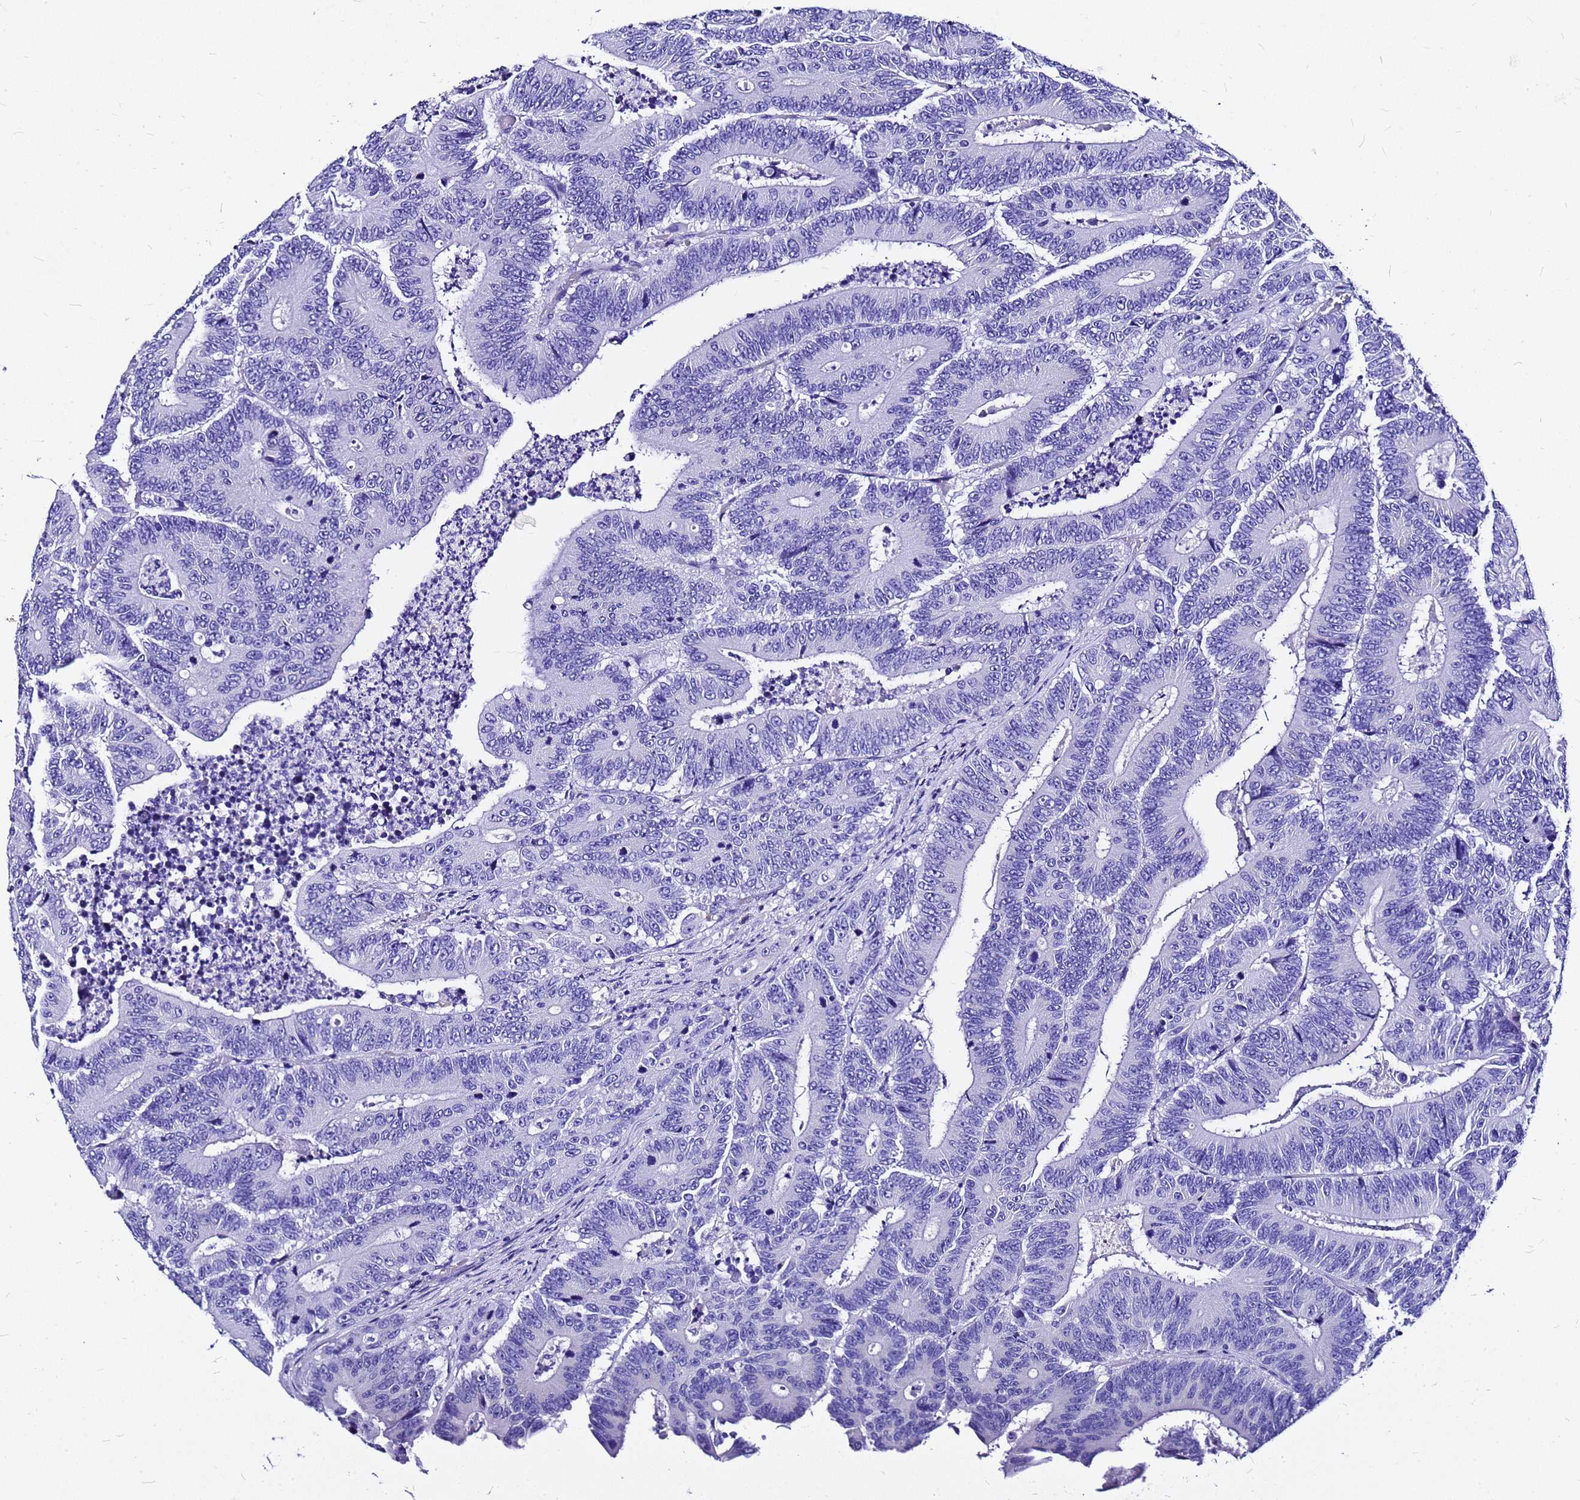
{"staining": {"intensity": "negative", "quantity": "none", "location": "none"}, "tissue": "colorectal cancer", "cell_type": "Tumor cells", "image_type": "cancer", "snomed": [{"axis": "morphology", "description": "Adenocarcinoma, NOS"}, {"axis": "topography", "description": "Colon"}], "caption": "A high-resolution histopathology image shows immunohistochemistry (IHC) staining of colorectal cancer, which displays no significant staining in tumor cells.", "gene": "HERC4", "patient": {"sex": "male", "age": 83}}